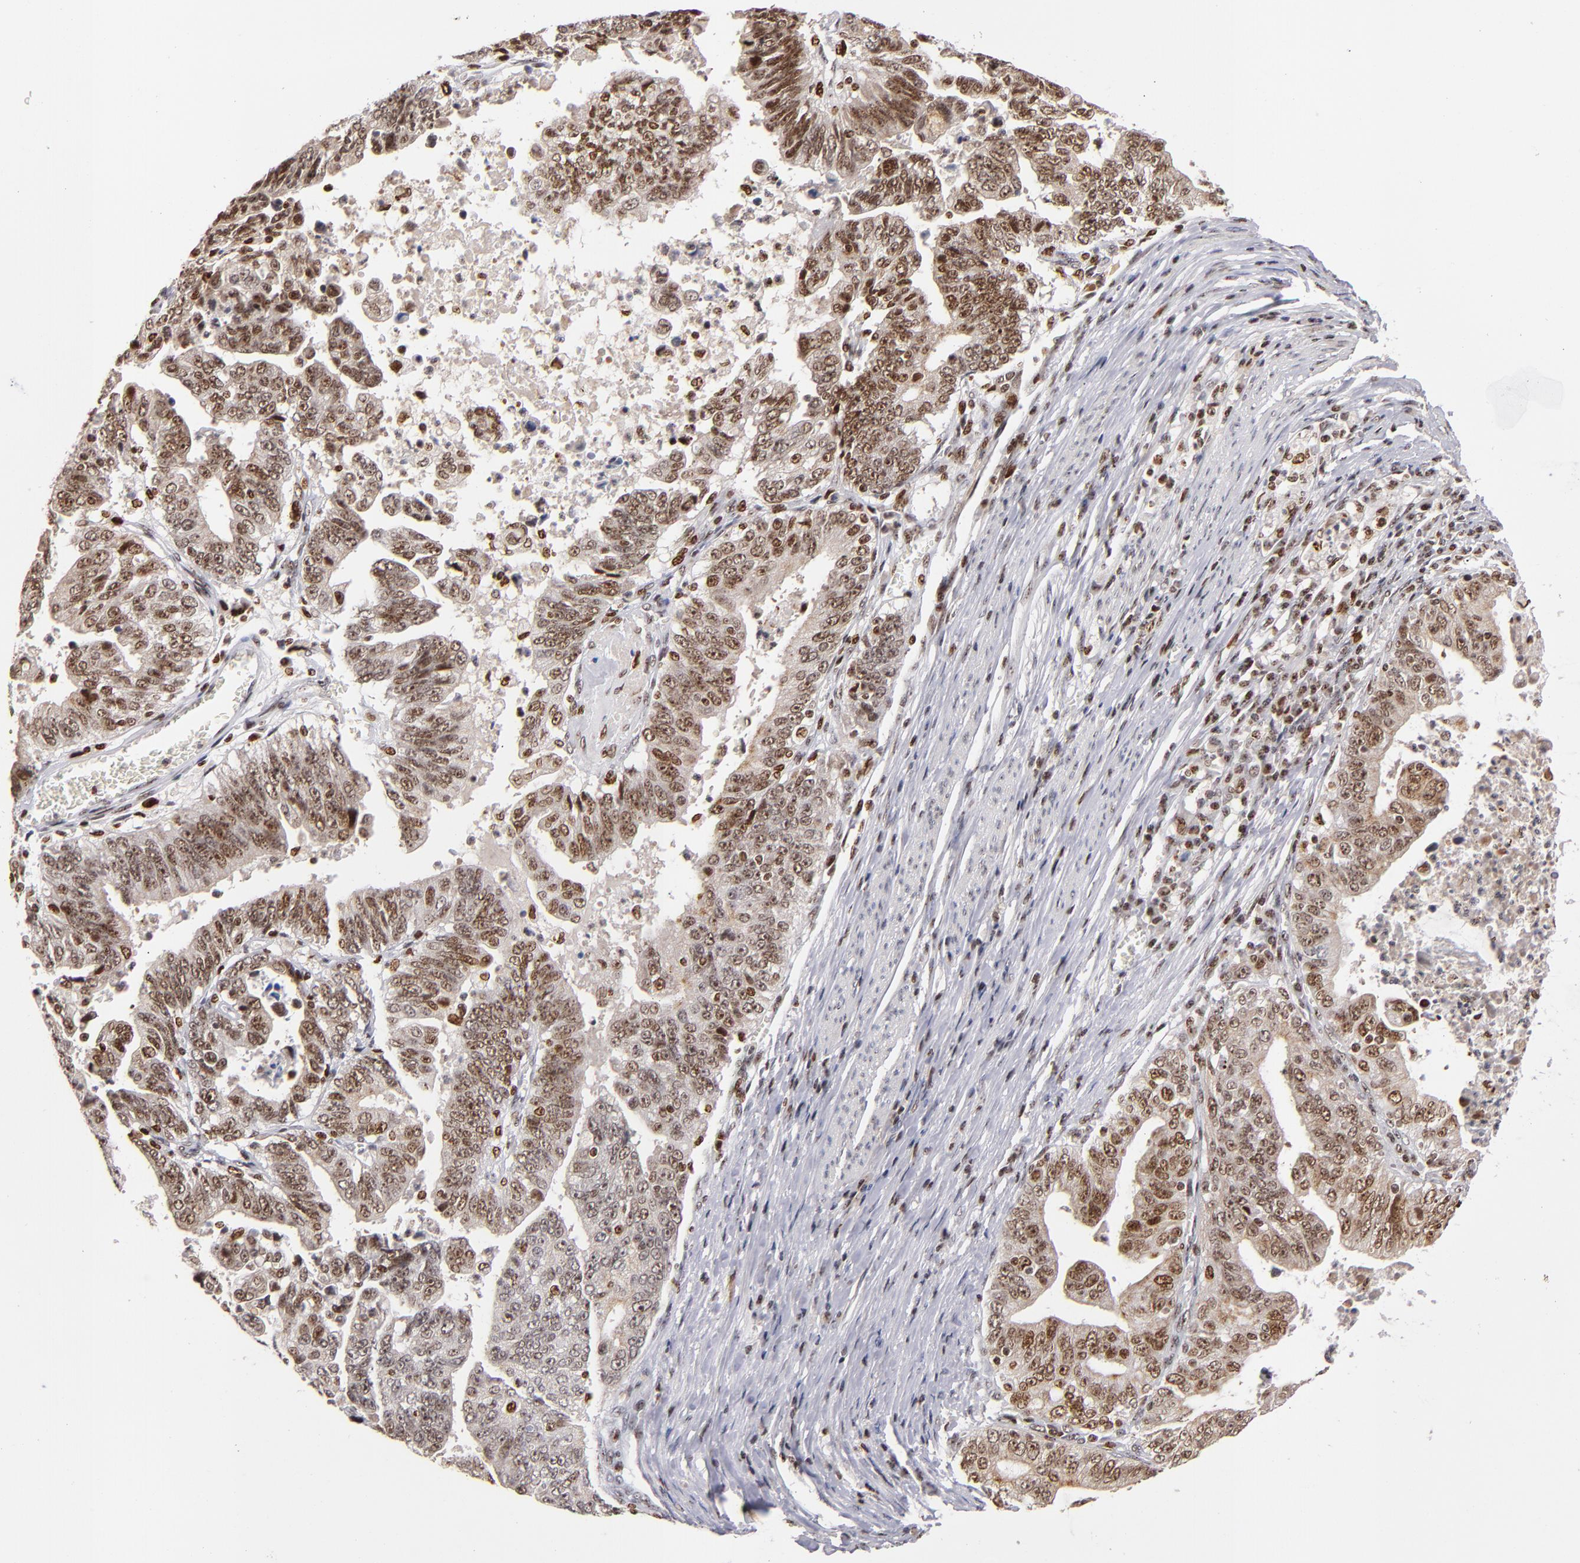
{"staining": {"intensity": "moderate", "quantity": ">75%", "location": "cytoplasmic/membranous,nuclear"}, "tissue": "stomach cancer", "cell_type": "Tumor cells", "image_type": "cancer", "snomed": [{"axis": "morphology", "description": "Adenocarcinoma, NOS"}, {"axis": "topography", "description": "Stomach, upper"}], "caption": "Tumor cells show moderate cytoplasmic/membranous and nuclear positivity in approximately >75% of cells in stomach cancer (adenocarcinoma).", "gene": "PCNX4", "patient": {"sex": "female", "age": 50}}